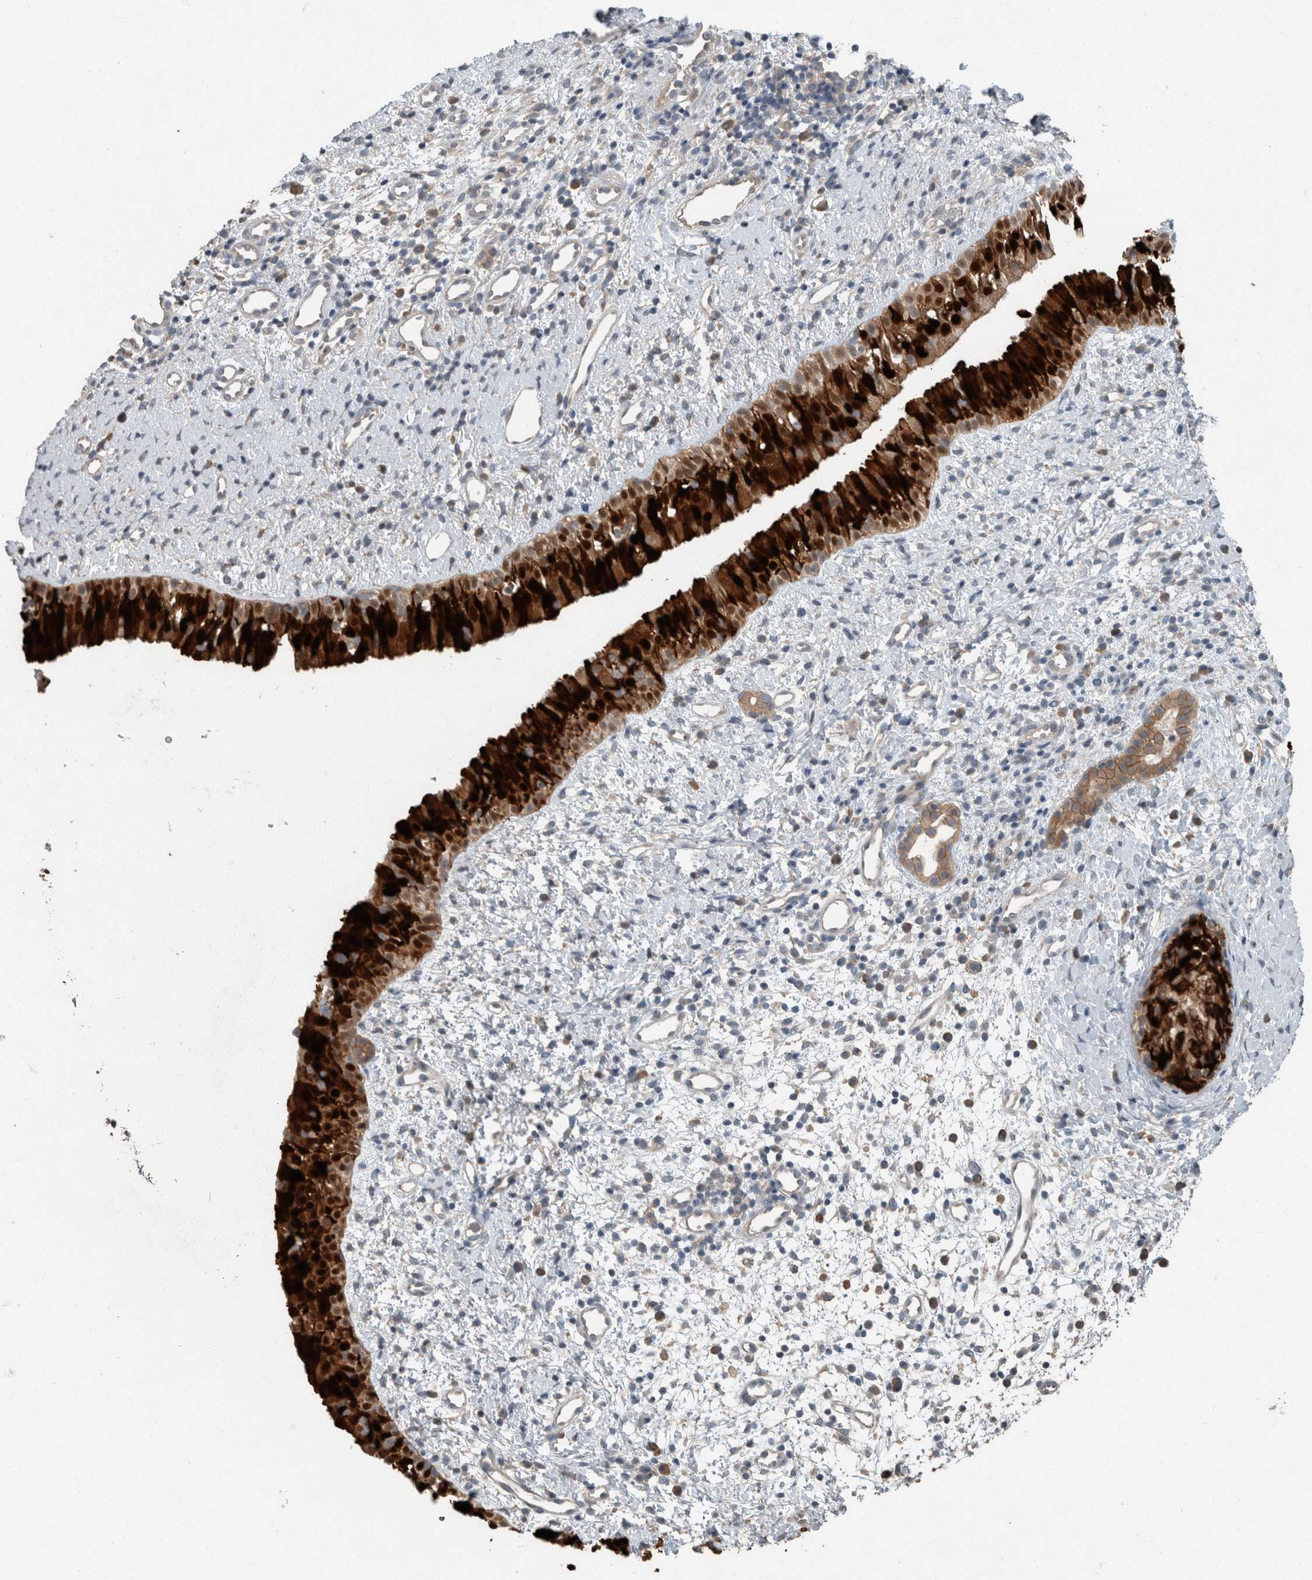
{"staining": {"intensity": "strong", "quantity": ">75%", "location": "cytoplasmic/membranous"}, "tissue": "nasopharynx", "cell_type": "Respiratory epithelial cells", "image_type": "normal", "snomed": [{"axis": "morphology", "description": "Normal tissue, NOS"}, {"axis": "topography", "description": "Nasopharynx"}], "caption": "IHC of benign nasopharynx reveals high levels of strong cytoplasmic/membranous expression in about >75% of respiratory epithelial cells. (IHC, brightfield microscopy, high magnification).", "gene": "KNTC1", "patient": {"sex": "male", "age": 22}}